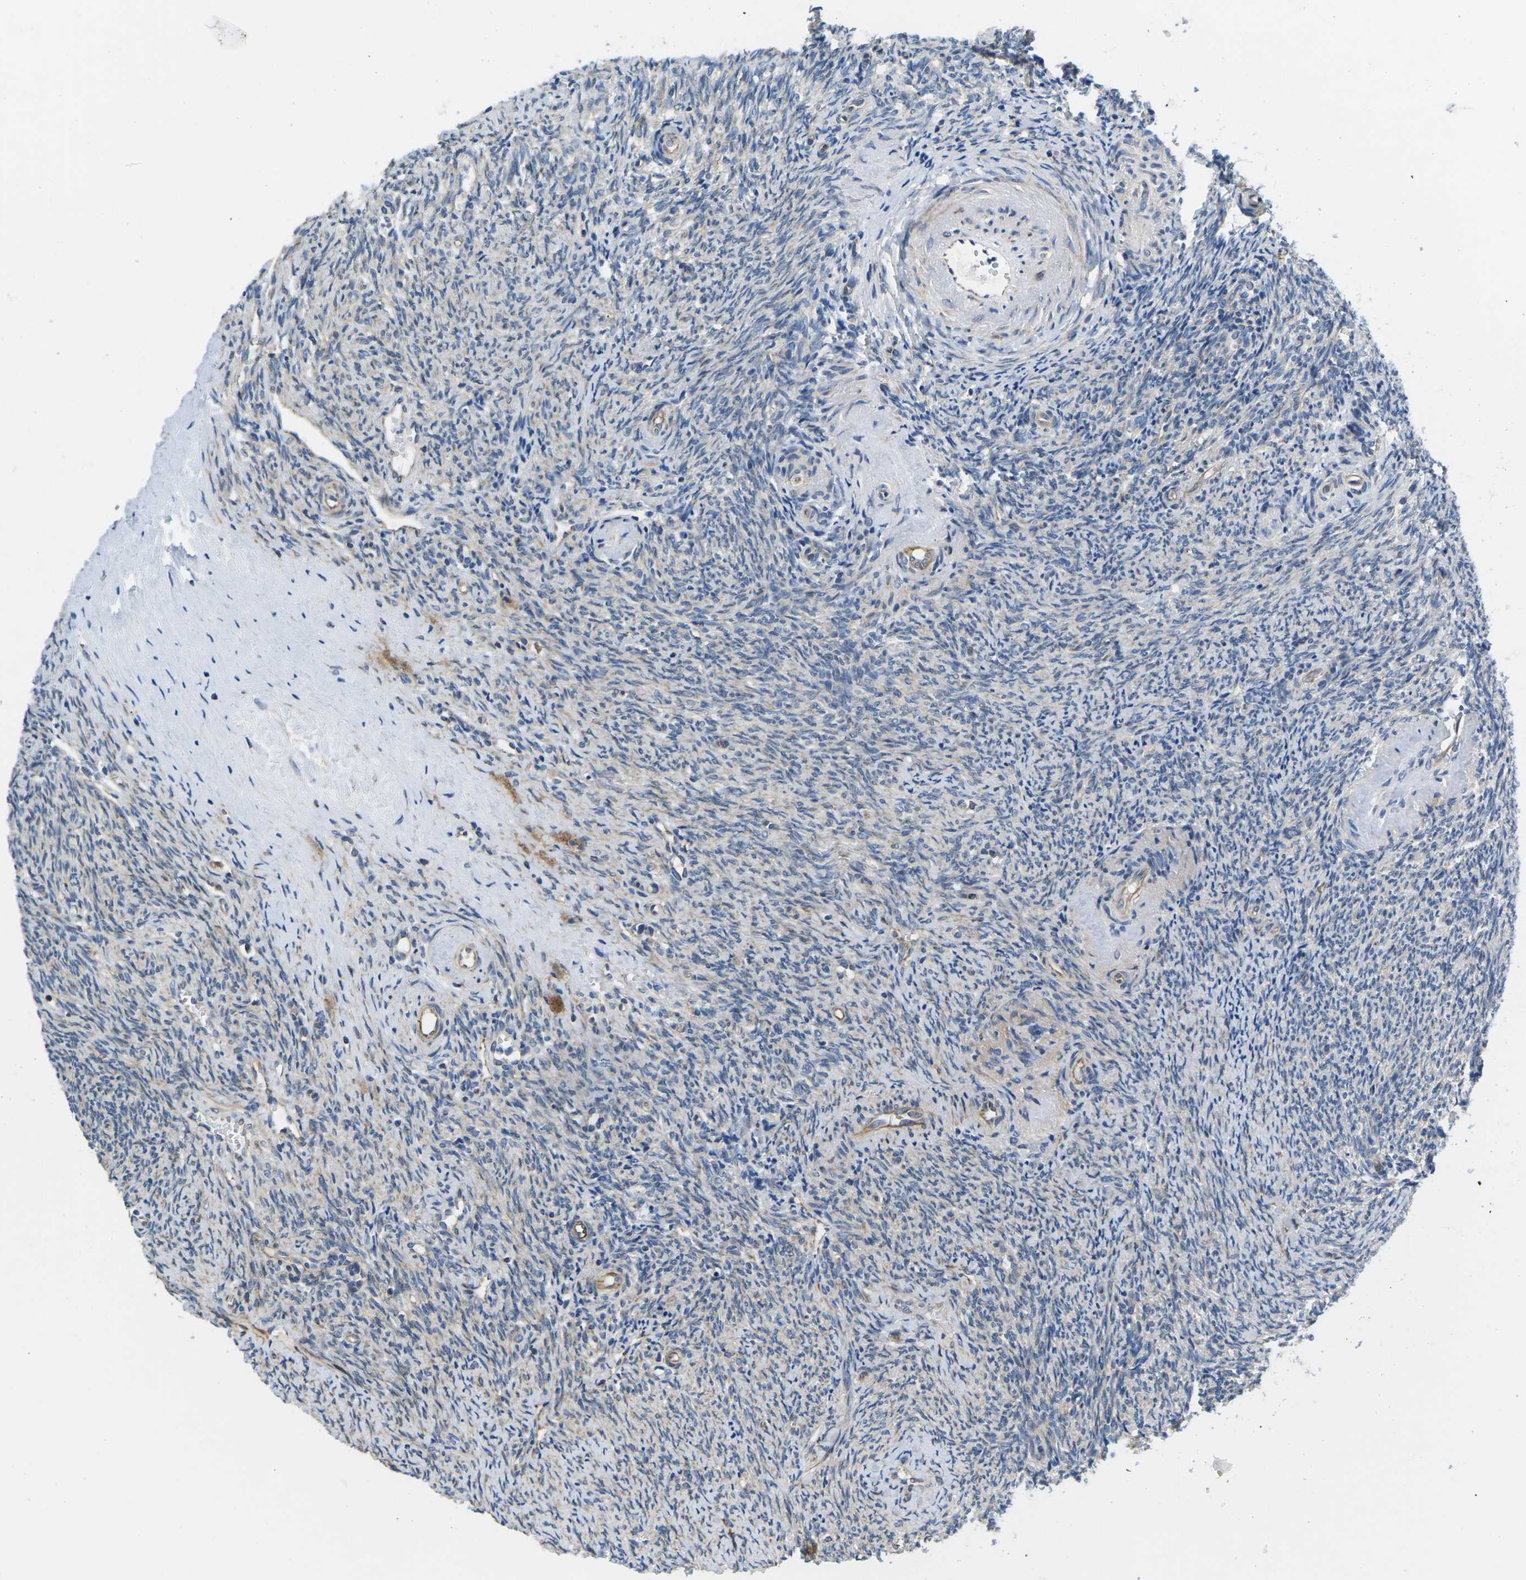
{"staining": {"intensity": "weak", "quantity": "25%-75%", "location": "cytoplasmic/membranous"}, "tissue": "ovary", "cell_type": "Ovarian stroma cells", "image_type": "normal", "snomed": [{"axis": "morphology", "description": "Normal tissue, NOS"}, {"axis": "topography", "description": "Ovary"}], "caption": "Immunohistochemistry (IHC) photomicrograph of normal ovary: human ovary stained using IHC displays low levels of weak protein expression localized specifically in the cytoplasmic/membranous of ovarian stroma cells, appearing as a cytoplasmic/membranous brown color.", "gene": "TMEFF2", "patient": {"sex": "female", "age": 41}}